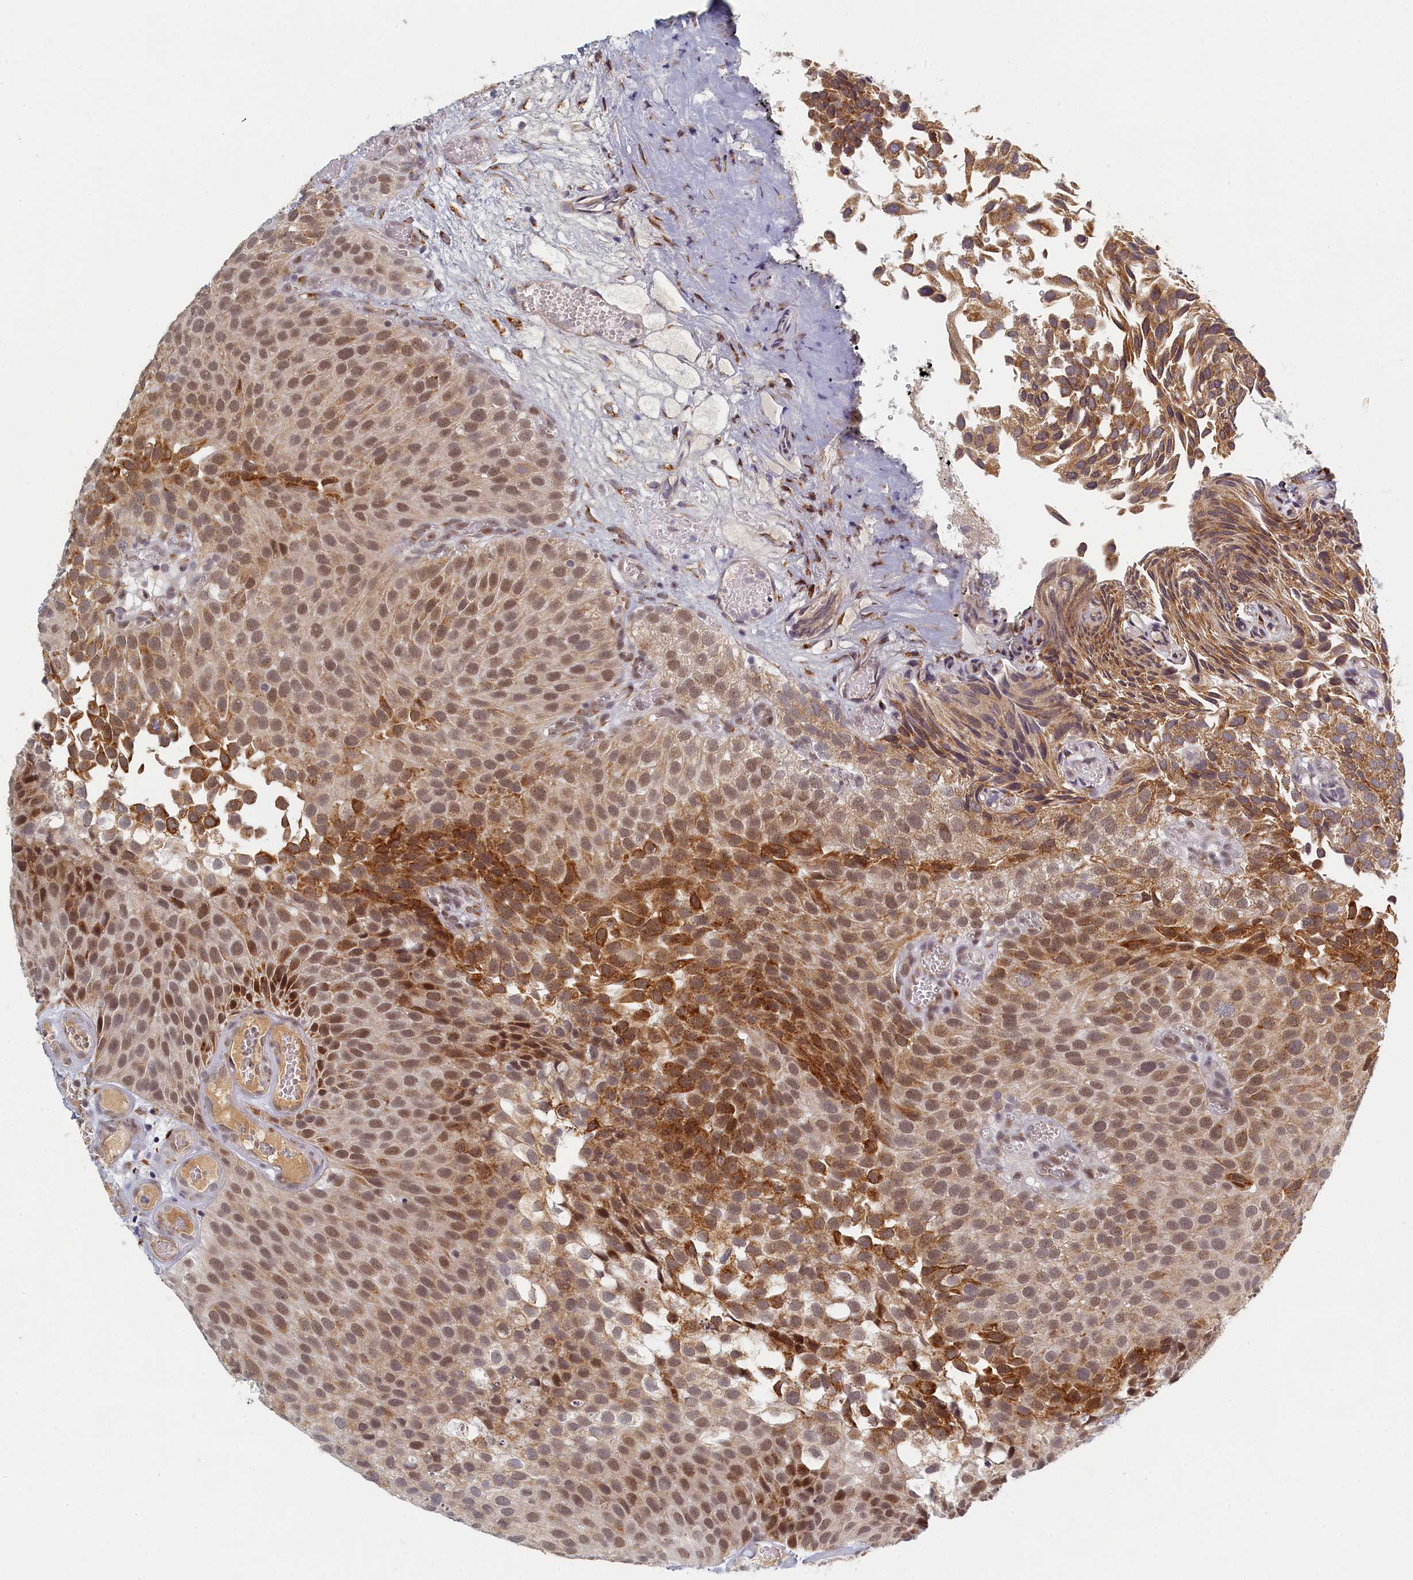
{"staining": {"intensity": "strong", "quantity": "25%-75%", "location": "cytoplasmic/membranous,nuclear"}, "tissue": "urothelial cancer", "cell_type": "Tumor cells", "image_type": "cancer", "snomed": [{"axis": "morphology", "description": "Urothelial carcinoma, Low grade"}, {"axis": "topography", "description": "Urinary bladder"}], "caption": "A high amount of strong cytoplasmic/membranous and nuclear positivity is seen in about 25%-75% of tumor cells in urothelial cancer tissue.", "gene": "DNAJC17", "patient": {"sex": "male", "age": 89}}